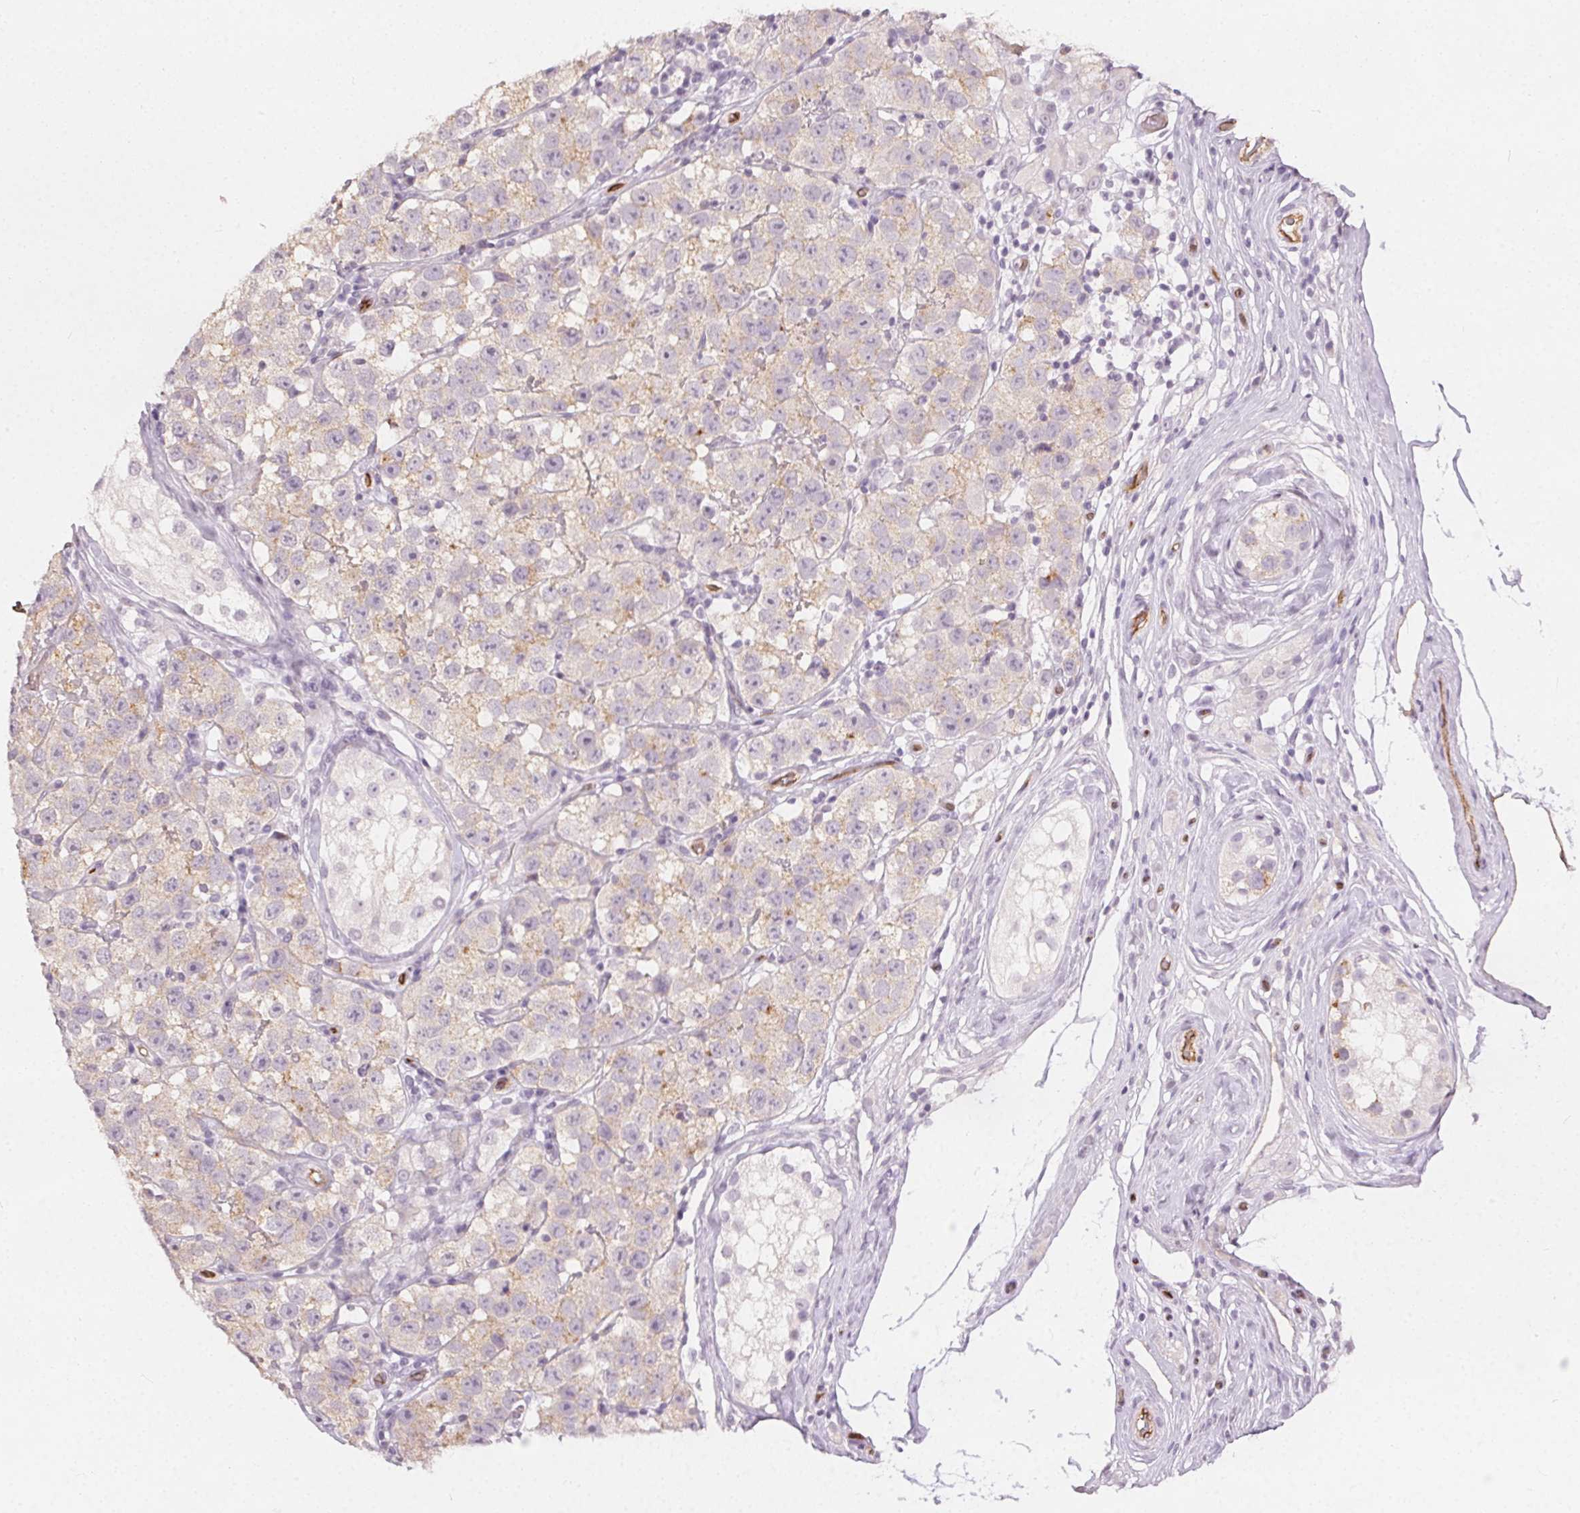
{"staining": {"intensity": "negative", "quantity": "none", "location": "none"}, "tissue": "testis cancer", "cell_type": "Tumor cells", "image_type": "cancer", "snomed": [{"axis": "morphology", "description": "Seminoma, NOS"}, {"axis": "topography", "description": "Testis"}], "caption": "Tumor cells are negative for brown protein staining in testis cancer (seminoma).", "gene": "PODXL", "patient": {"sex": "male", "age": 34}}